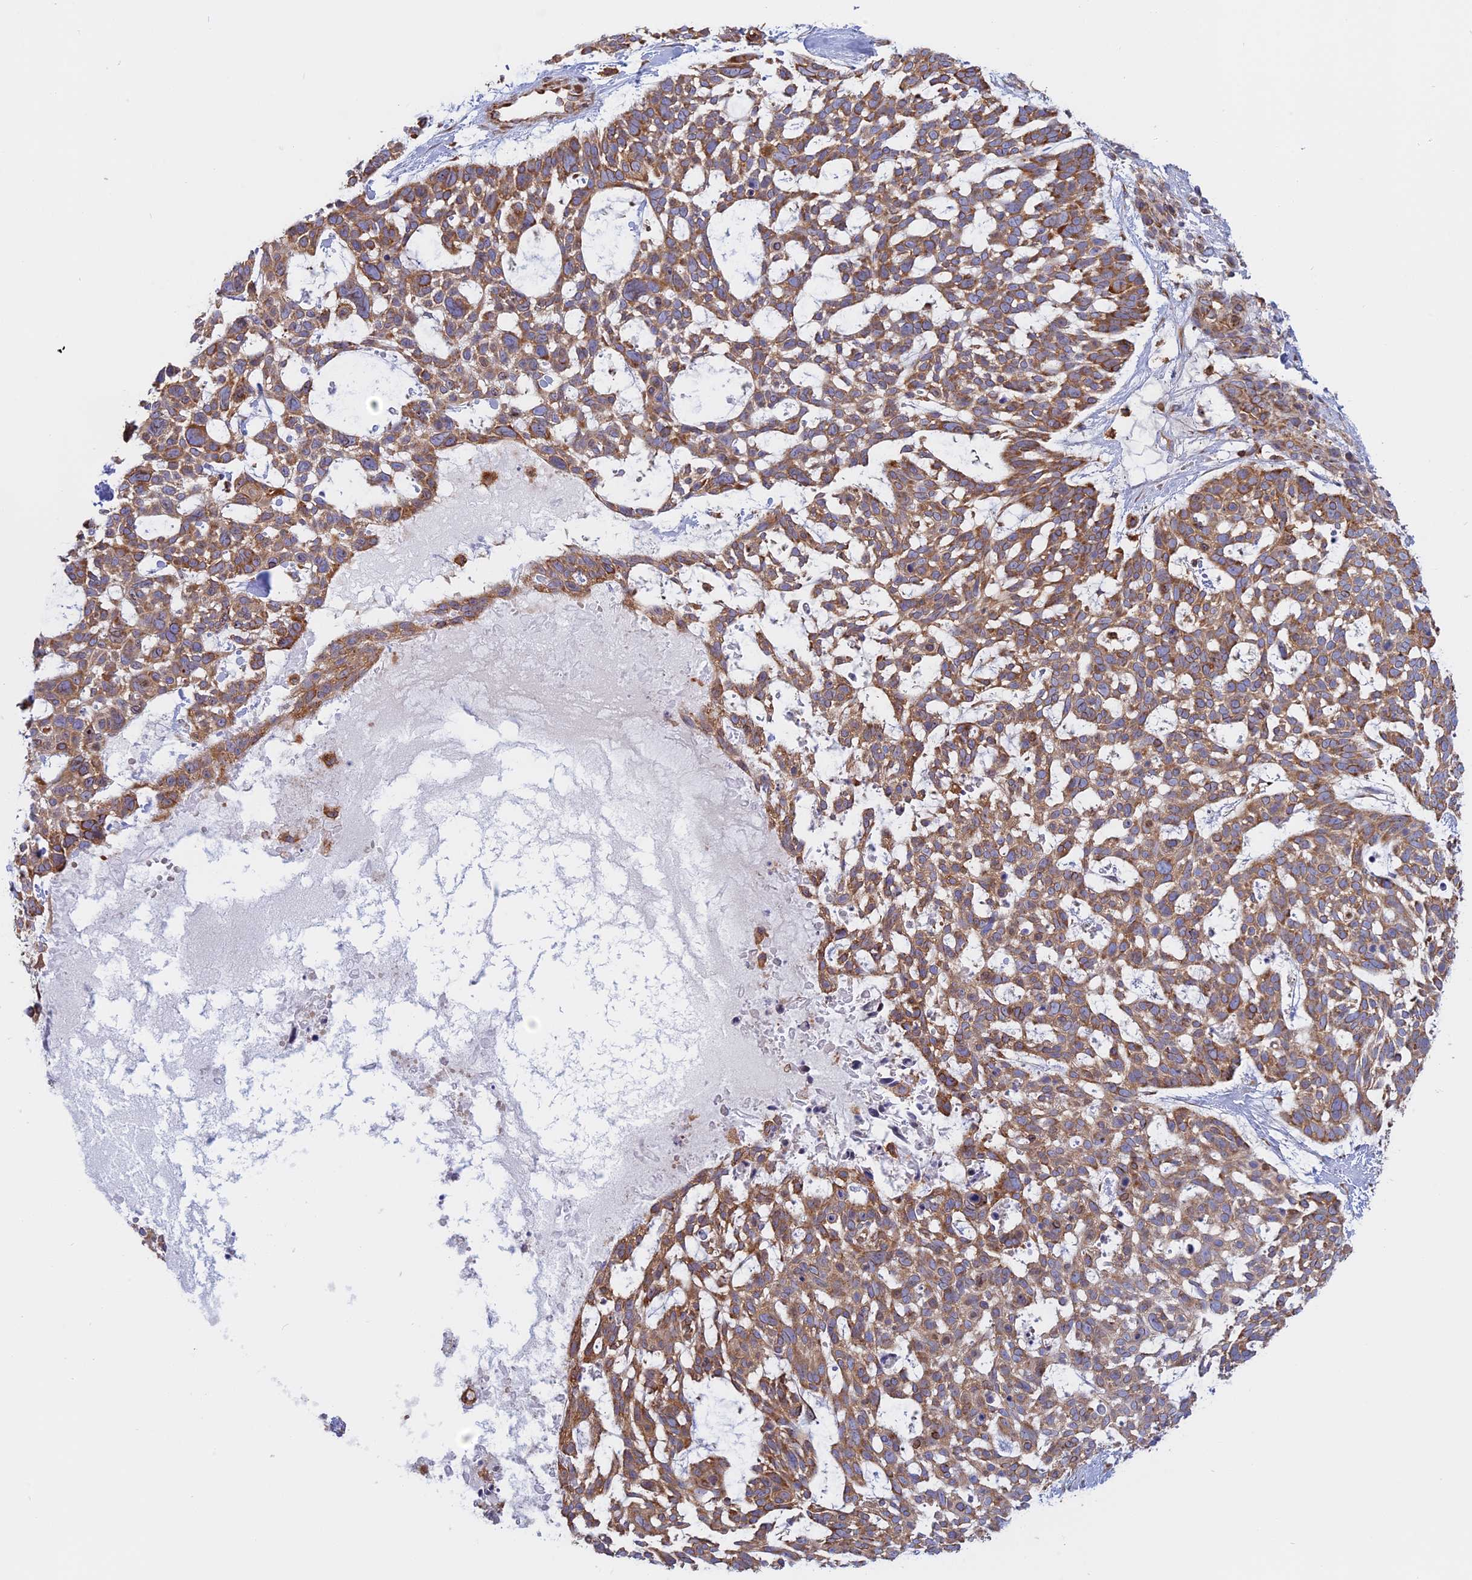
{"staining": {"intensity": "moderate", "quantity": ">75%", "location": "cytoplasmic/membranous"}, "tissue": "skin cancer", "cell_type": "Tumor cells", "image_type": "cancer", "snomed": [{"axis": "morphology", "description": "Basal cell carcinoma"}, {"axis": "topography", "description": "Skin"}], "caption": "A medium amount of moderate cytoplasmic/membranous positivity is seen in approximately >75% of tumor cells in skin cancer tissue.", "gene": "GMIP", "patient": {"sex": "male", "age": 88}}